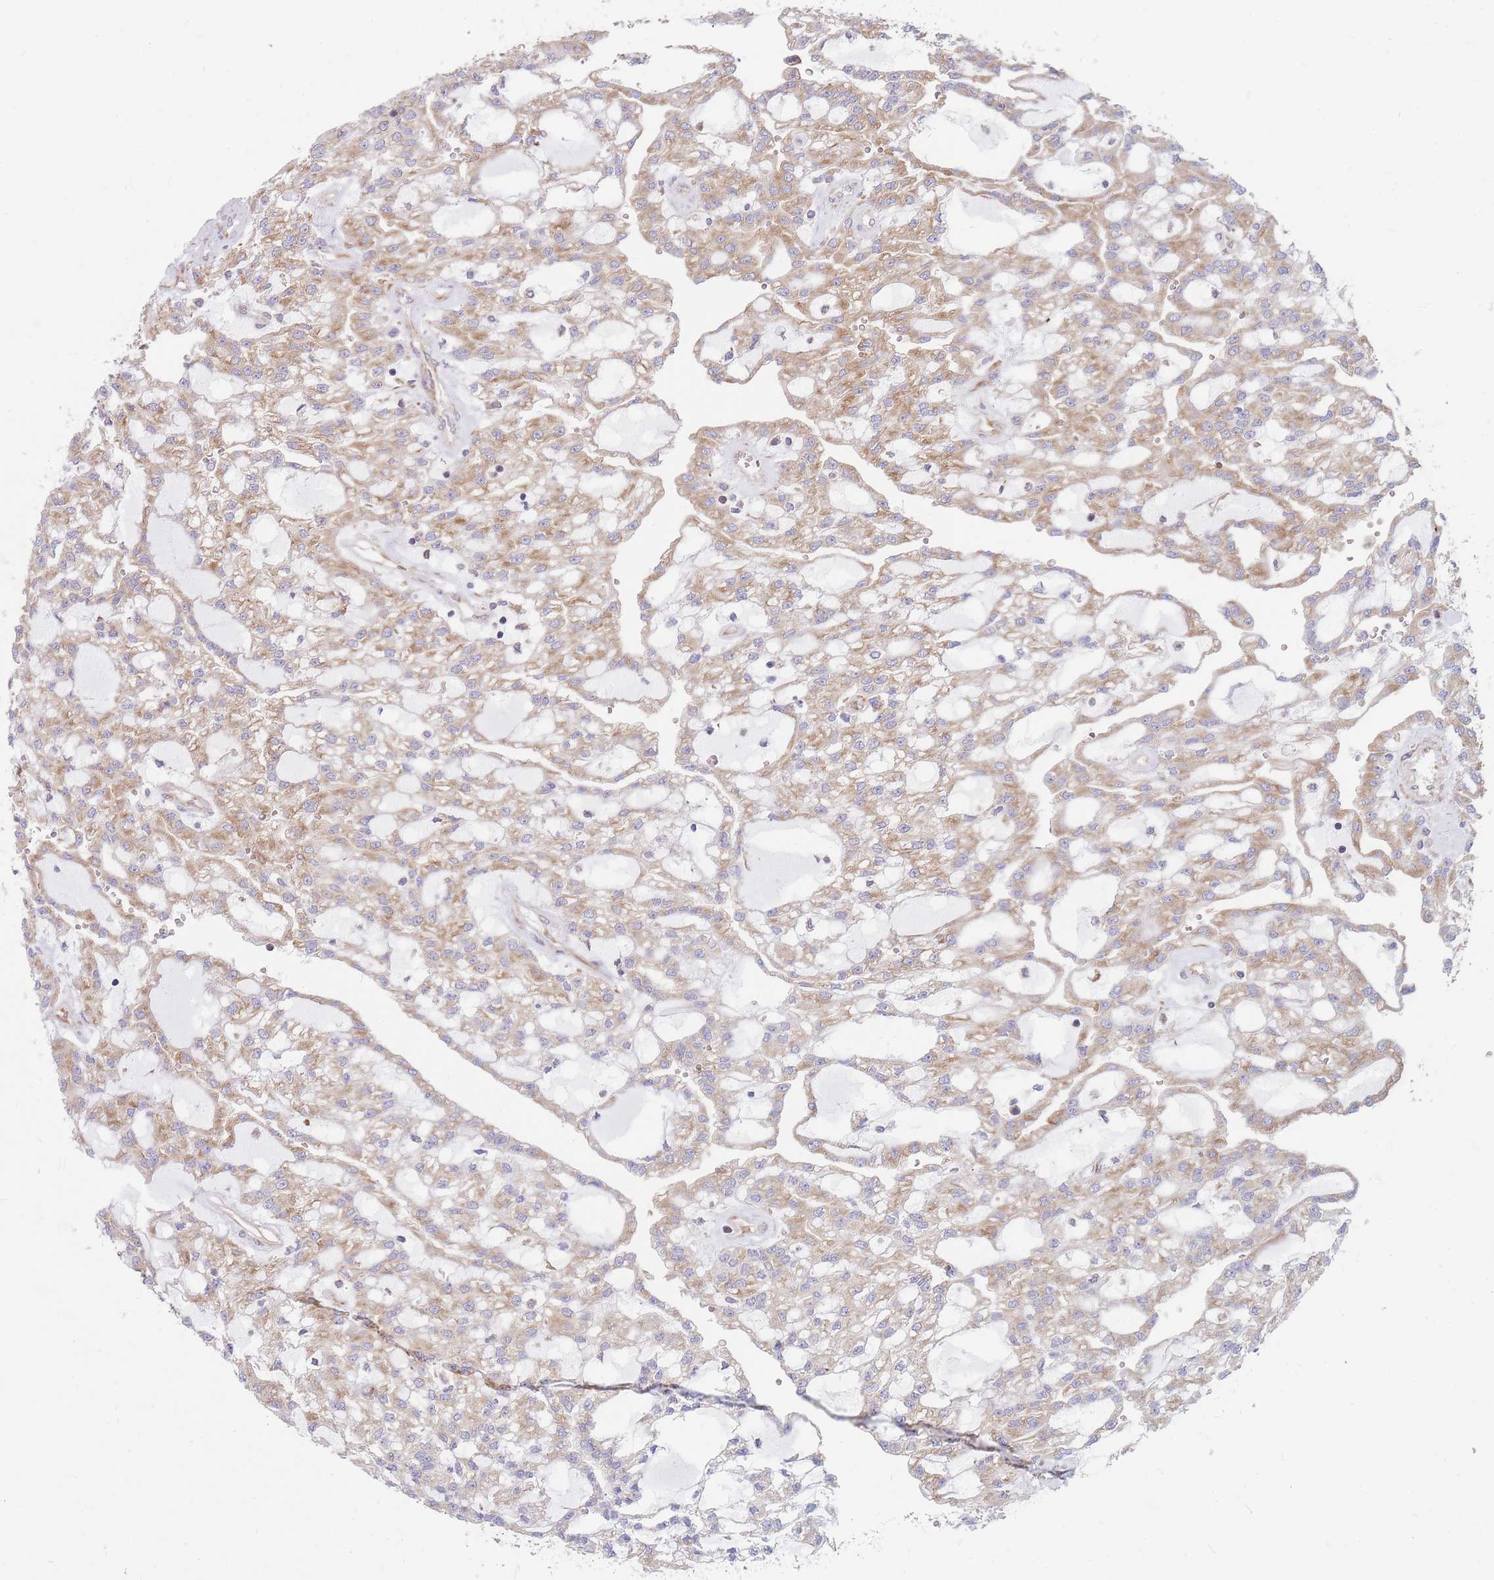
{"staining": {"intensity": "moderate", "quantity": ">75%", "location": "cytoplasmic/membranous"}, "tissue": "renal cancer", "cell_type": "Tumor cells", "image_type": "cancer", "snomed": [{"axis": "morphology", "description": "Adenocarcinoma, NOS"}, {"axis": "topography", "description": "Kidney"}], "caption": "Tumor cells reveal medium levels of moderate cytoplasmic/membranous expression in approximately >75% of cells in renal cancer.", "gene": "RPL8", "patient": {"sex": "male", "age": 63}}